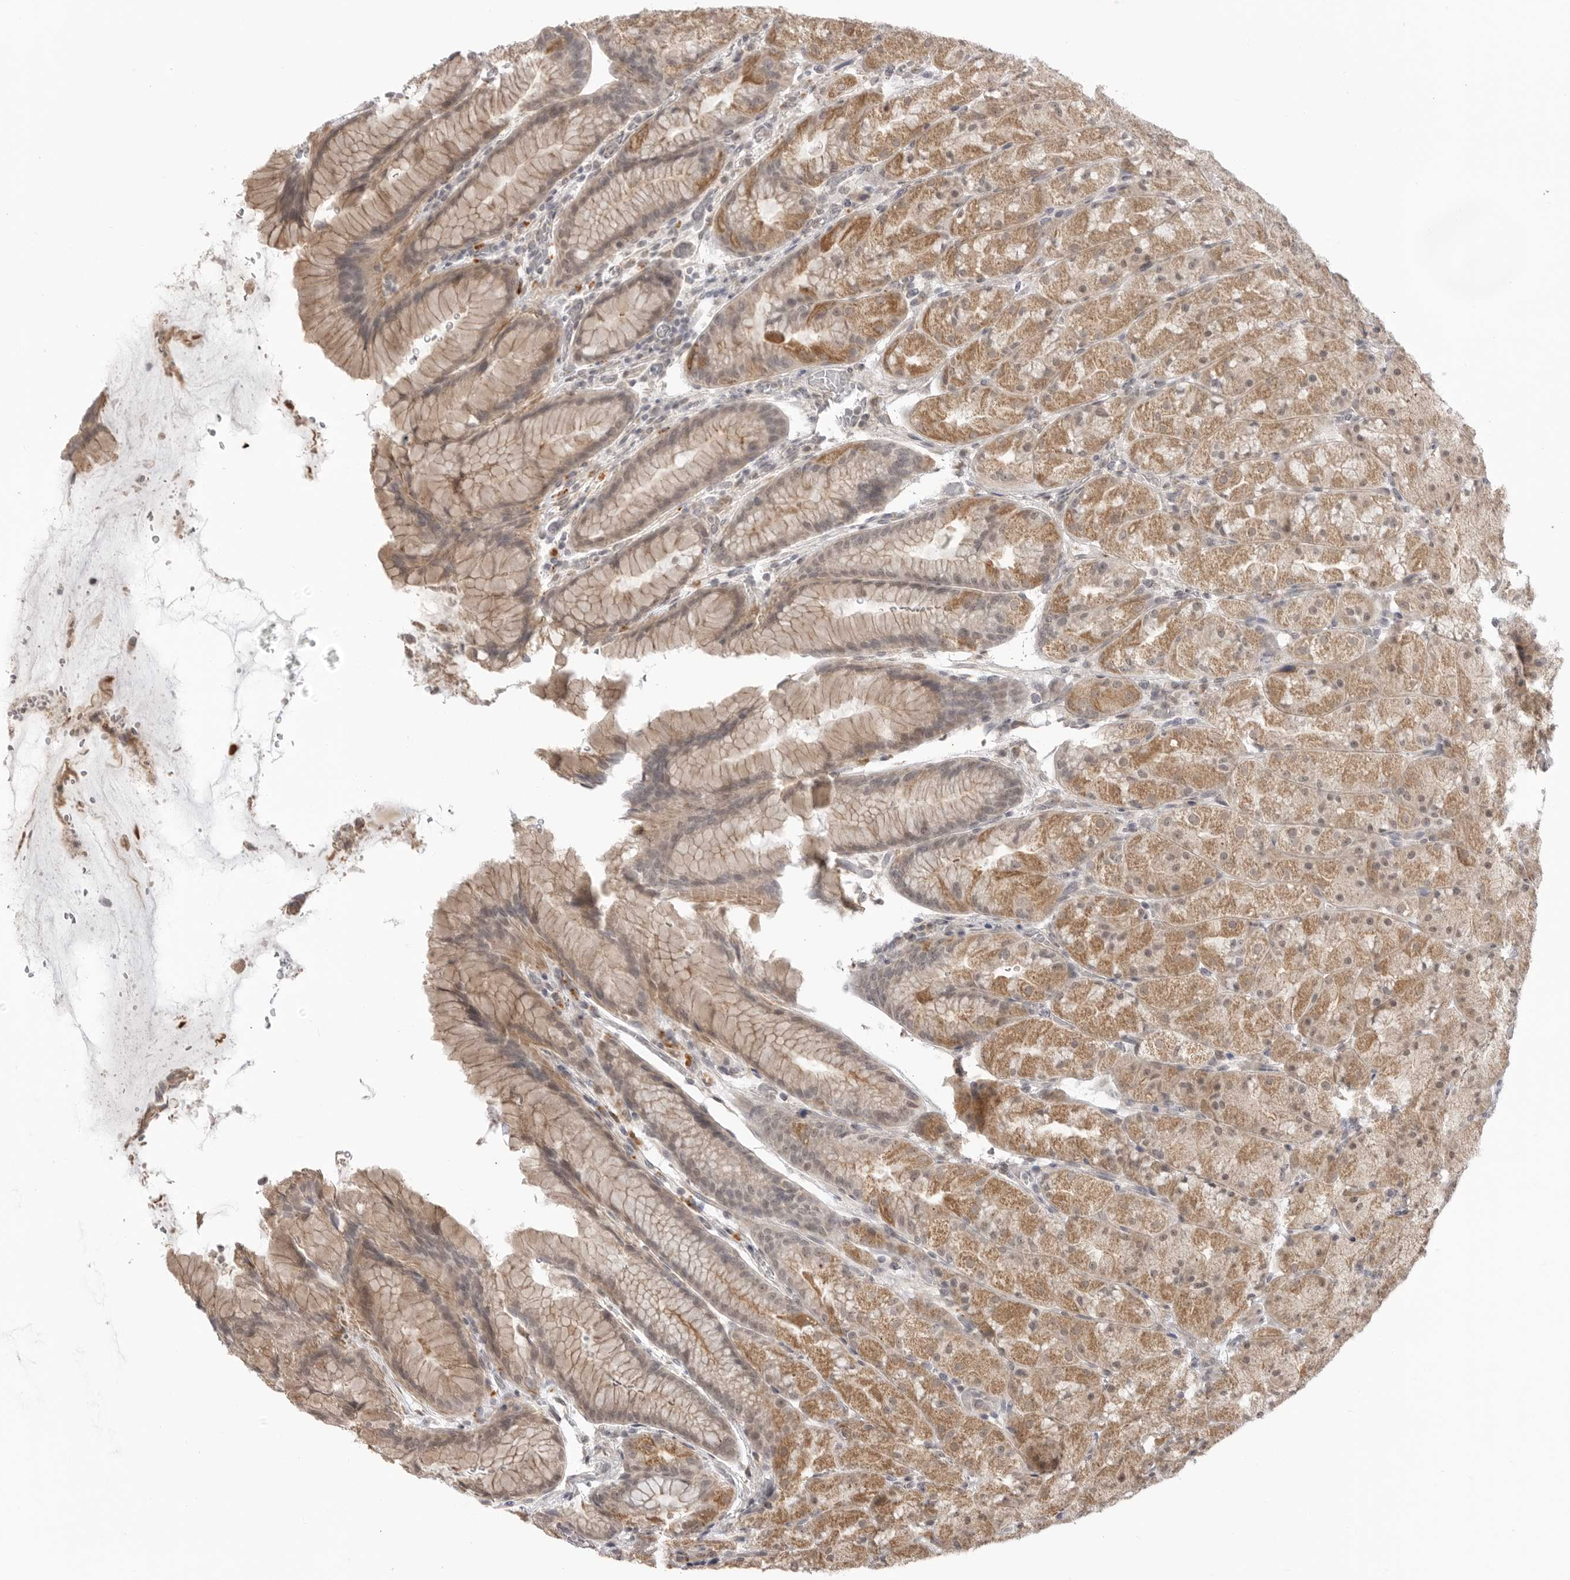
{"staining": {"intensity": "moderate", "quantity": ">75%", "location": "cytoplasmic/membranous"}, "tissue": "stomach", "cell_type": "Glandular cells", "image_type": "normal", "snomed": [{"axis": "morphology", "description": "Normal tissue, NOS"}, {"axis": "topography", "description": "Stomach, upper"}, {"axis": "topography", "description": "Stomach"}], "caption": "Unremarkable stomach demonstrates moderate cytoplasmic/membranous positivity in about >75% of glandular cells, visualized by immunohistochemistry.", "gene": "KALRN", "patient": {"sex": "male", "age": 48}}